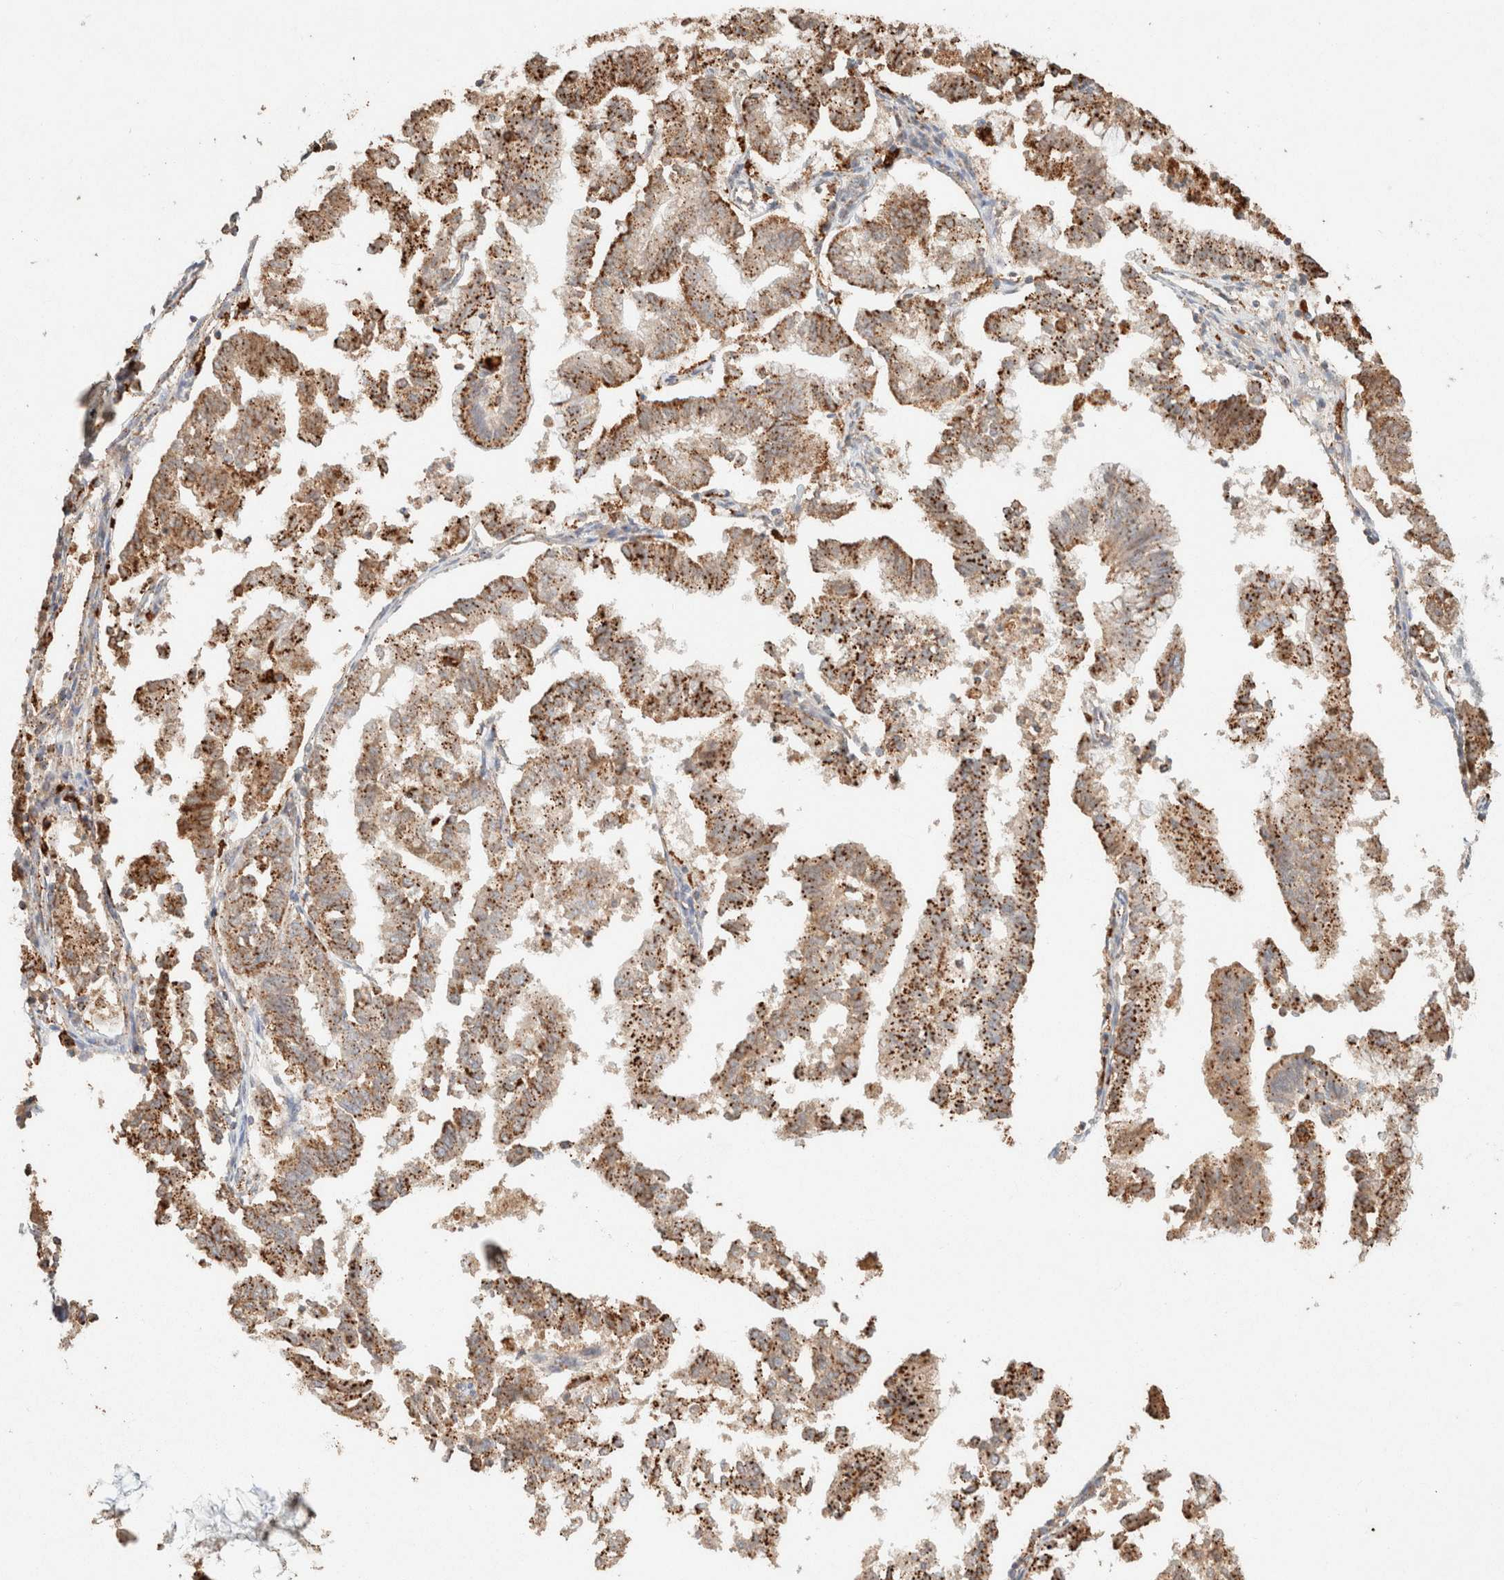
{"staining": {"intensity": "moderate", "quantity": ">75%", "location": "cytoplasmic/membranous"}, "tissue": "endometrial cancer", "cell_type": "Tumor cells", "image_type": "cancer", "snomed": [{"axis": "morphology", "description": "Necrosis, NOS"}, {"axis": "morphology", "description": "Adenocarcinoma, NOS"}, {"axis": "topography", "description": "Endometrium"}], "caption": "A brown stain labels moderate cytoplasmic/membranous staining of a protein in adenocarcinoma (endometrial) tumor cells. (DAB (3,3'-diaminobenzidine) IHC with brightfield microscopy, high magnification).", "gene": "CTSC", "patient": {"sex": "female", "age": 79}}